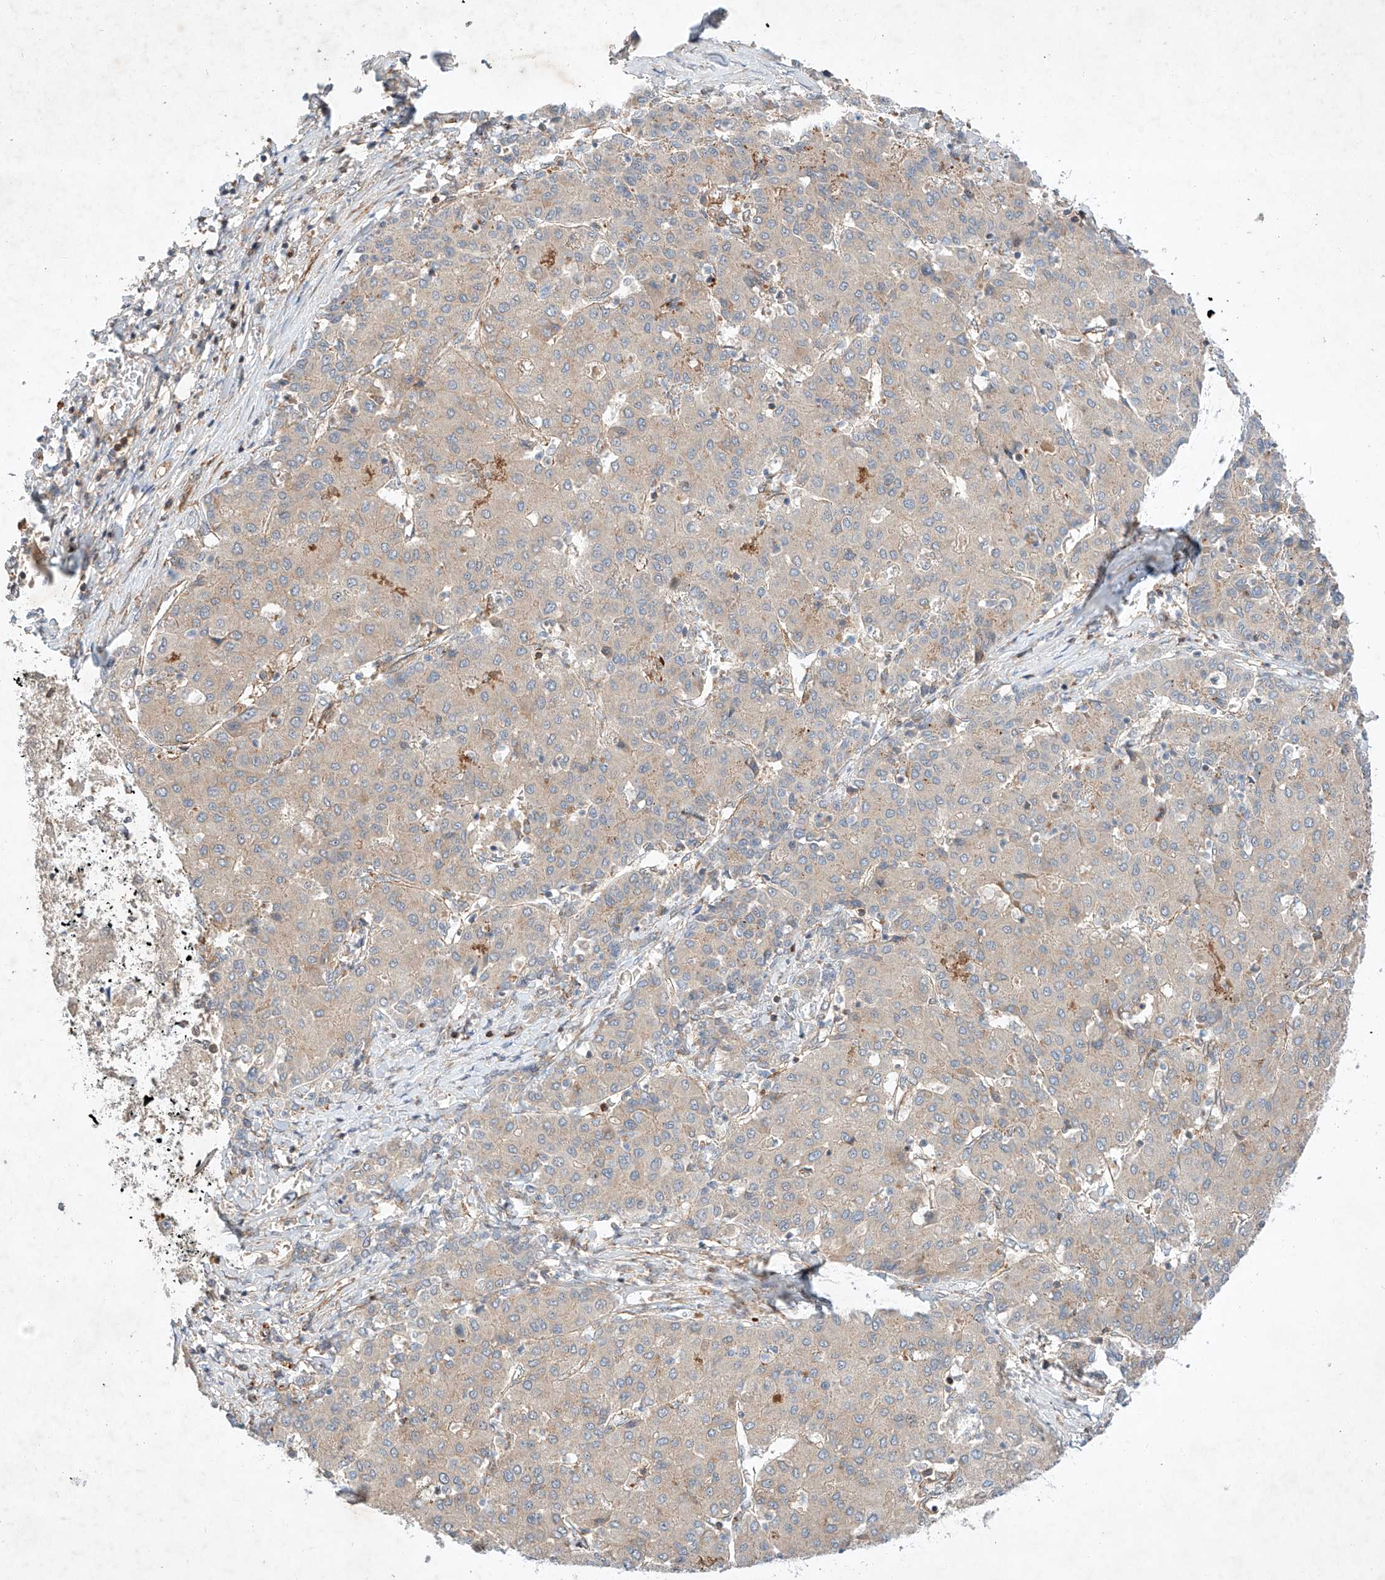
{"staining": {"intensity": "negative", "quantity": "none", "location": "none"}, "tissue": "liver cancer", "cell_type": "Tumor cells", "image_type": "cancer", "snomed": [{"axis": "morphology", "description": "Carcinoma, Hepatocellular, NOS"}, {"axis": "topography", "description": "Liver"}], "caption": "Immunohistochemistry (IHC) image of neoplastic tissue: hepatocellular carcinoma (liver) stained with DAB reveals no significant protein positivity in tumor cells. (DAB immunohistochemistry with hematoxylin counter stain).", "gene": "ARHGAP33", "patient": {"sex": "male", "age": 65}}